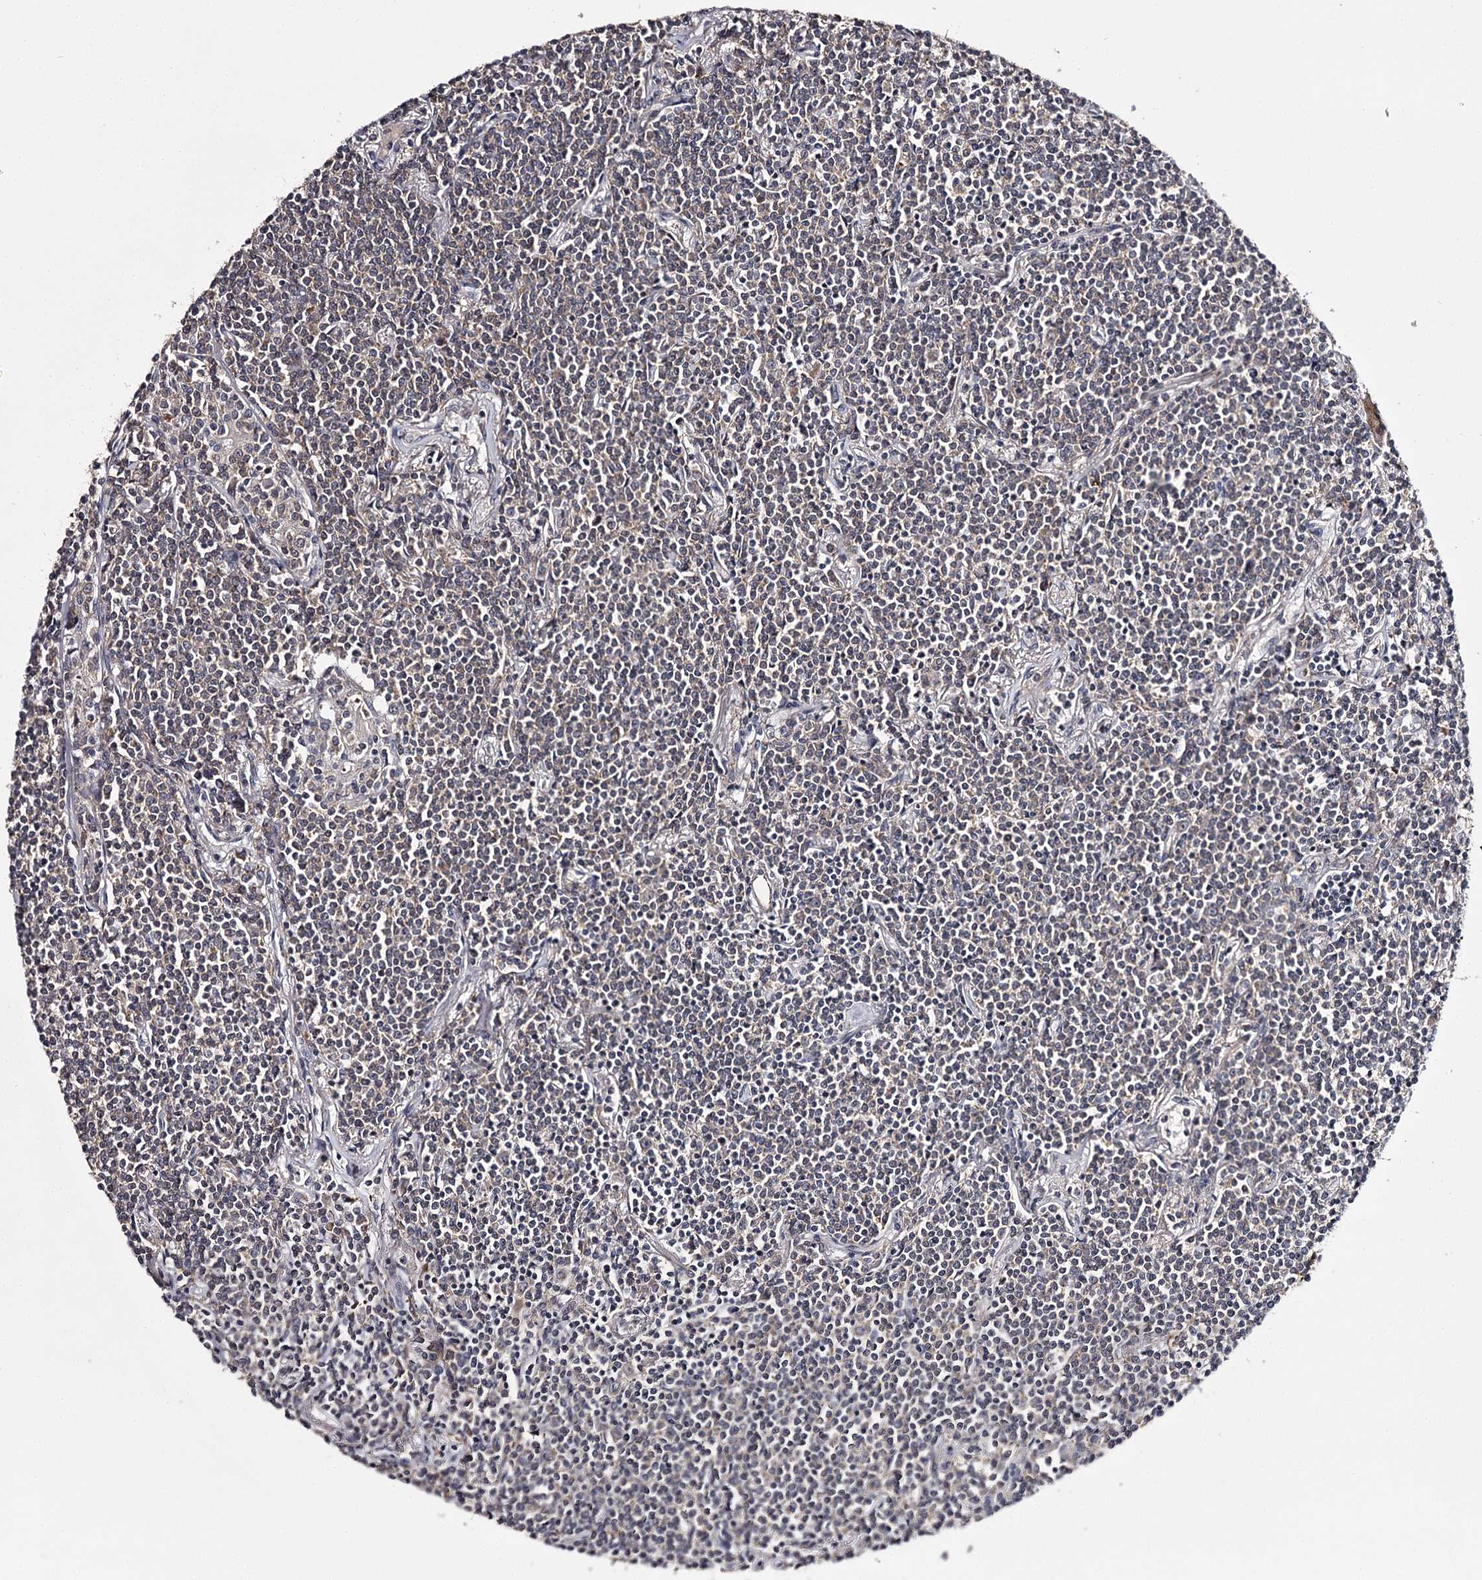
{"staining": {"intensity": "weak", "quantity": "25%-75%", "location": "cytoplasmic/membranous"}, "tissue": "lymphoma", "cell_type": "Tumor cells", "image_type": "cancer", "snomed": [{"axis": "morphology", "description": "Malignant lymphoma, non-Hodgkin's type, Low grade"}, {"axis": "topography", "description": "Lung"}], "caption": "Approximately 25%-75% of tumor cells in lymphoma demonstrate weak cytoplasmic/membranous protein expression as visualized by brown immunohistochemical staining.", "gene": "RASSF6", "patient": {"sex": "female", "age": 71}}